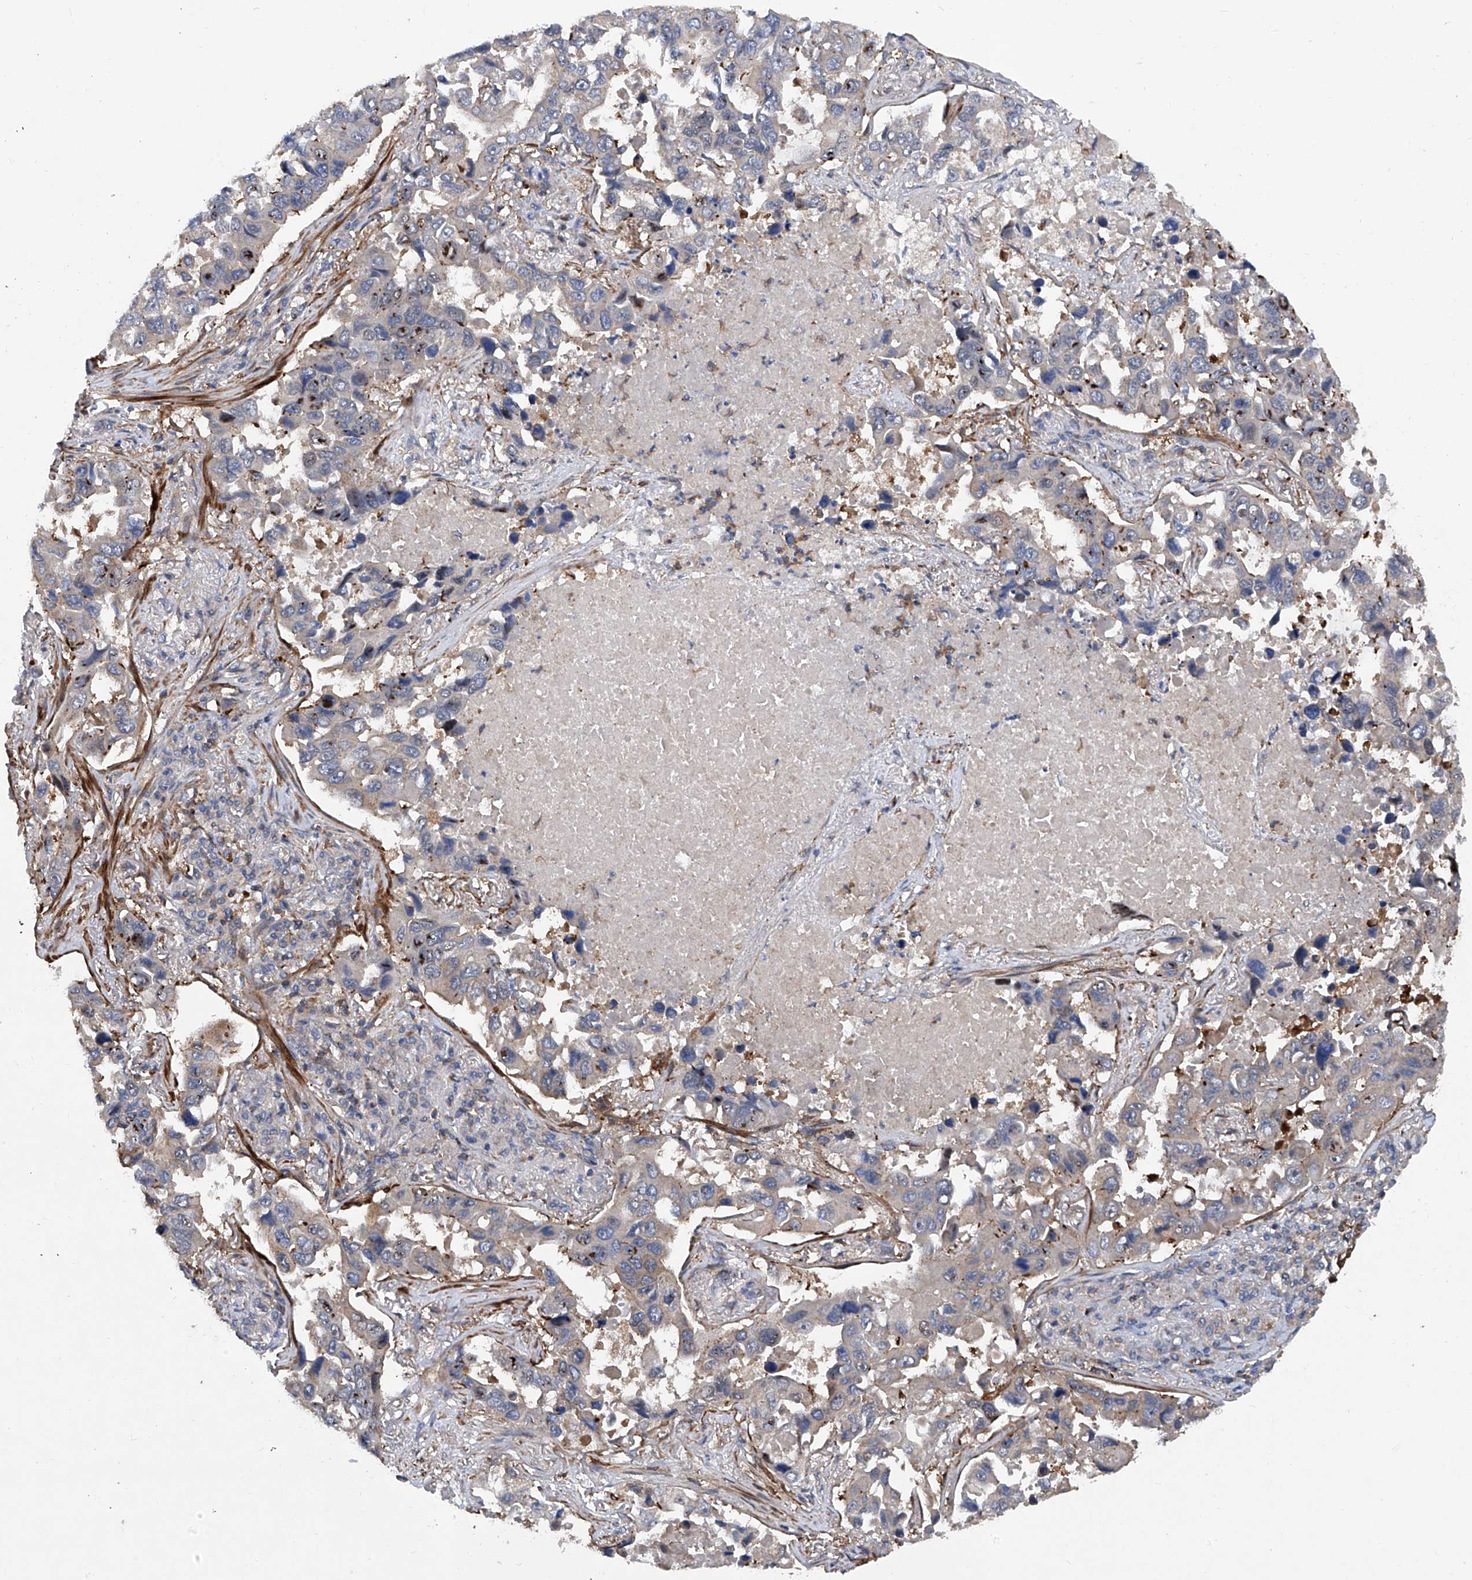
{"staining": {"intensity": "moderate", "quantity": "<25%", "location": "cytoplasmic/membranous"}, "tissue": "lung cancer", "cell_type": "Tumor cells", "image_type": "cancer", "snomed": [{"axis": "morphology", "description": "Adenocarcinoma, NOS"}, {"axis": "topography", "description": "Lung"}], "caption": "Protein staining shows moderate cytoplasmic/membranous positivity in approximately <25% of tumor cells in lung cancer (adenocarcinoma). The staining was performed using DAB (3,3'-diaminobenzidine), with brown indicating positive protein expression. Nuclei are stained blue with hematoxylin.", "gene": "NT5C3A", "patient": {"sex": "male", "age": 64}}